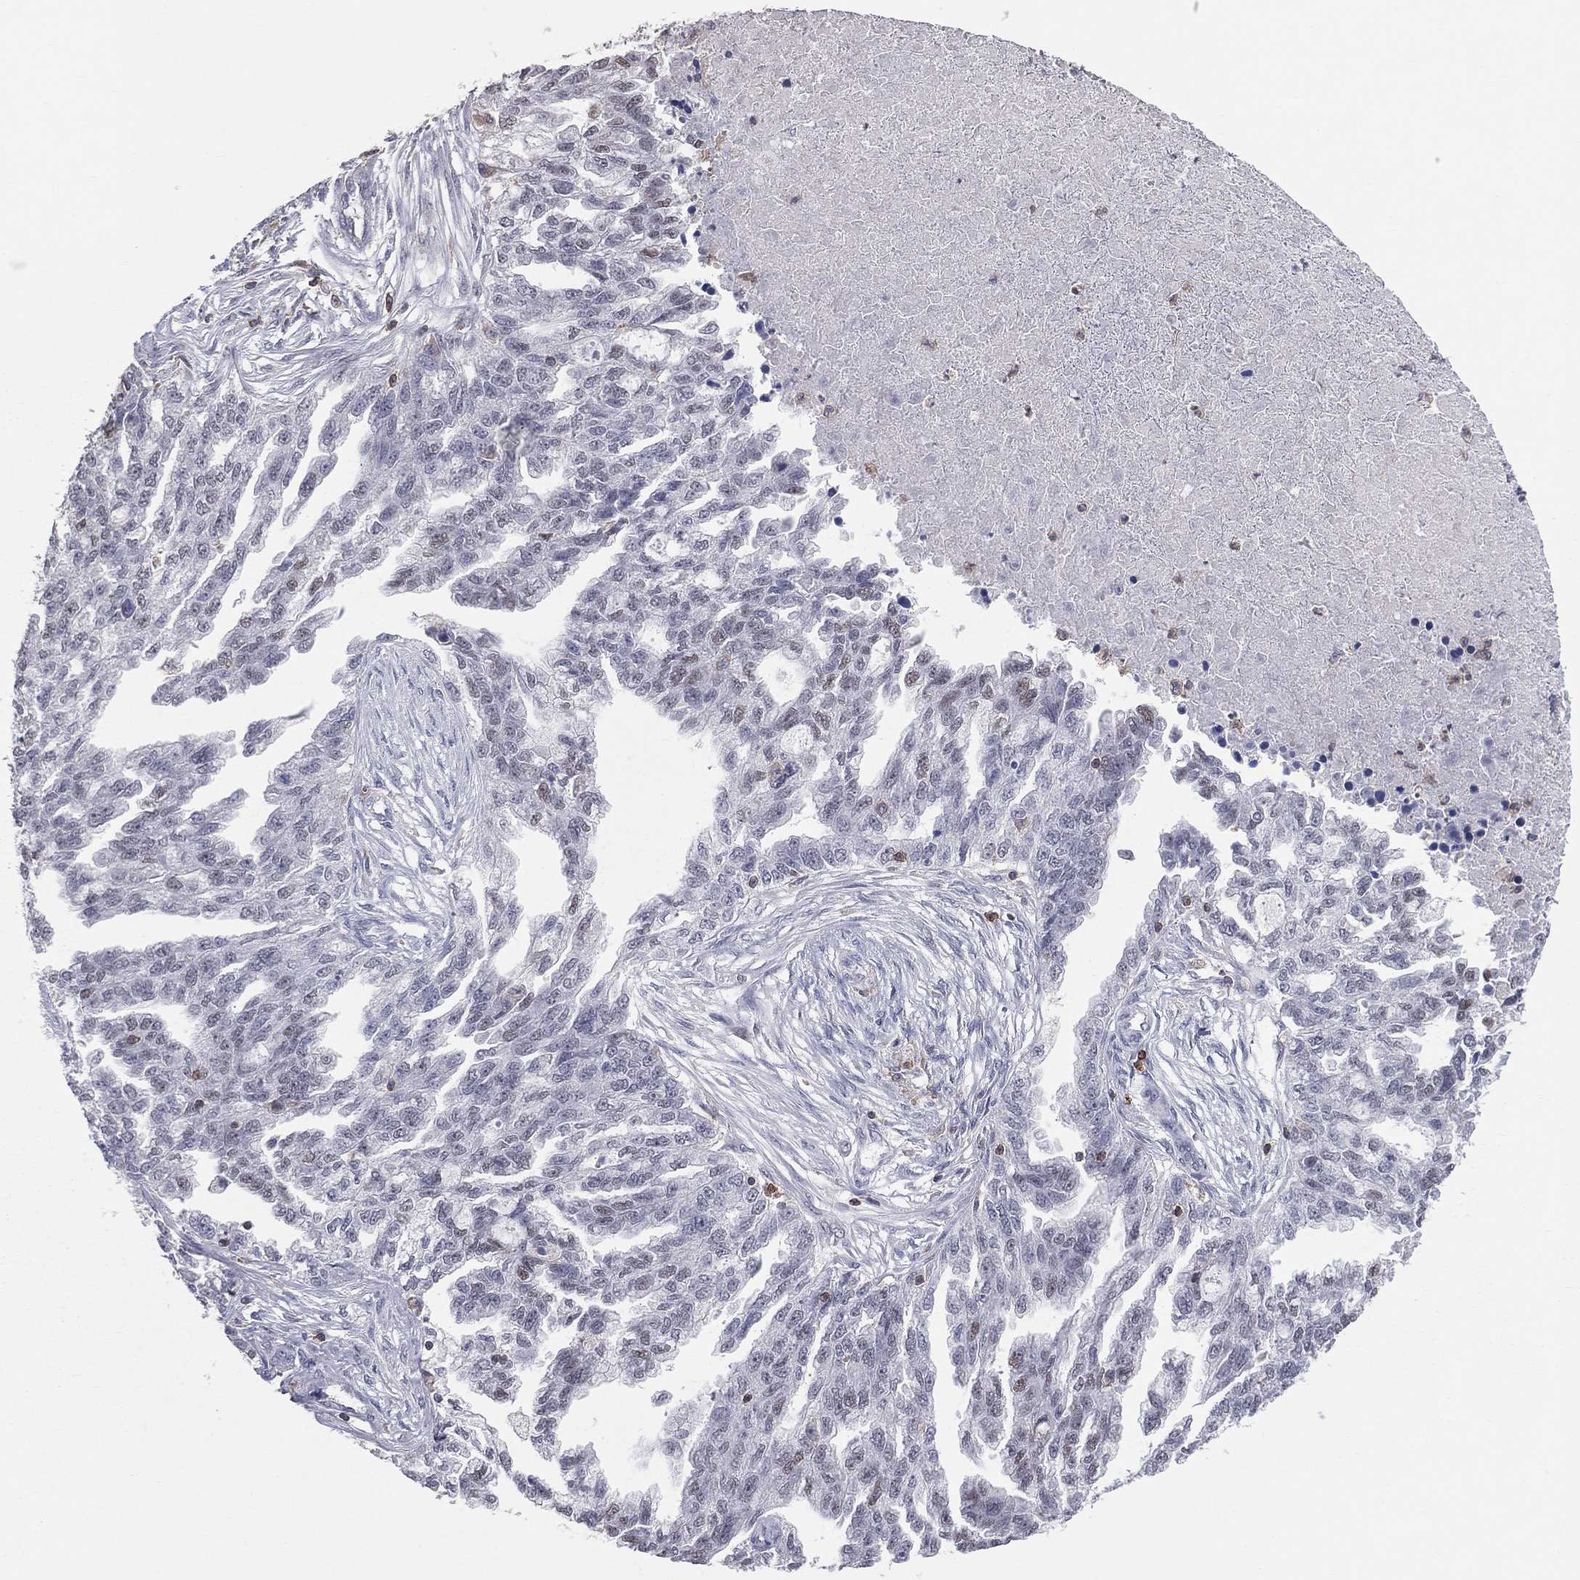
{"staining": {"intensity": "negative", "quantity": "none", "location": "none"}, "tissue": "ovarian cancer", "cell_type": "Tumor cells", "image_type": "cancer", "snomed": [{"axis": "morphology", "description": "Cystadenocarcinoma, serous, NOS"}, {"axis": "topography", "description": "Ovary"}], "caption": "Tumor cells show no significant staining in ovarian cancer (serous cystadenocarcinoma).", "gene": "PSTPIP1", "patient": {"sex": "female", "age": 51}}